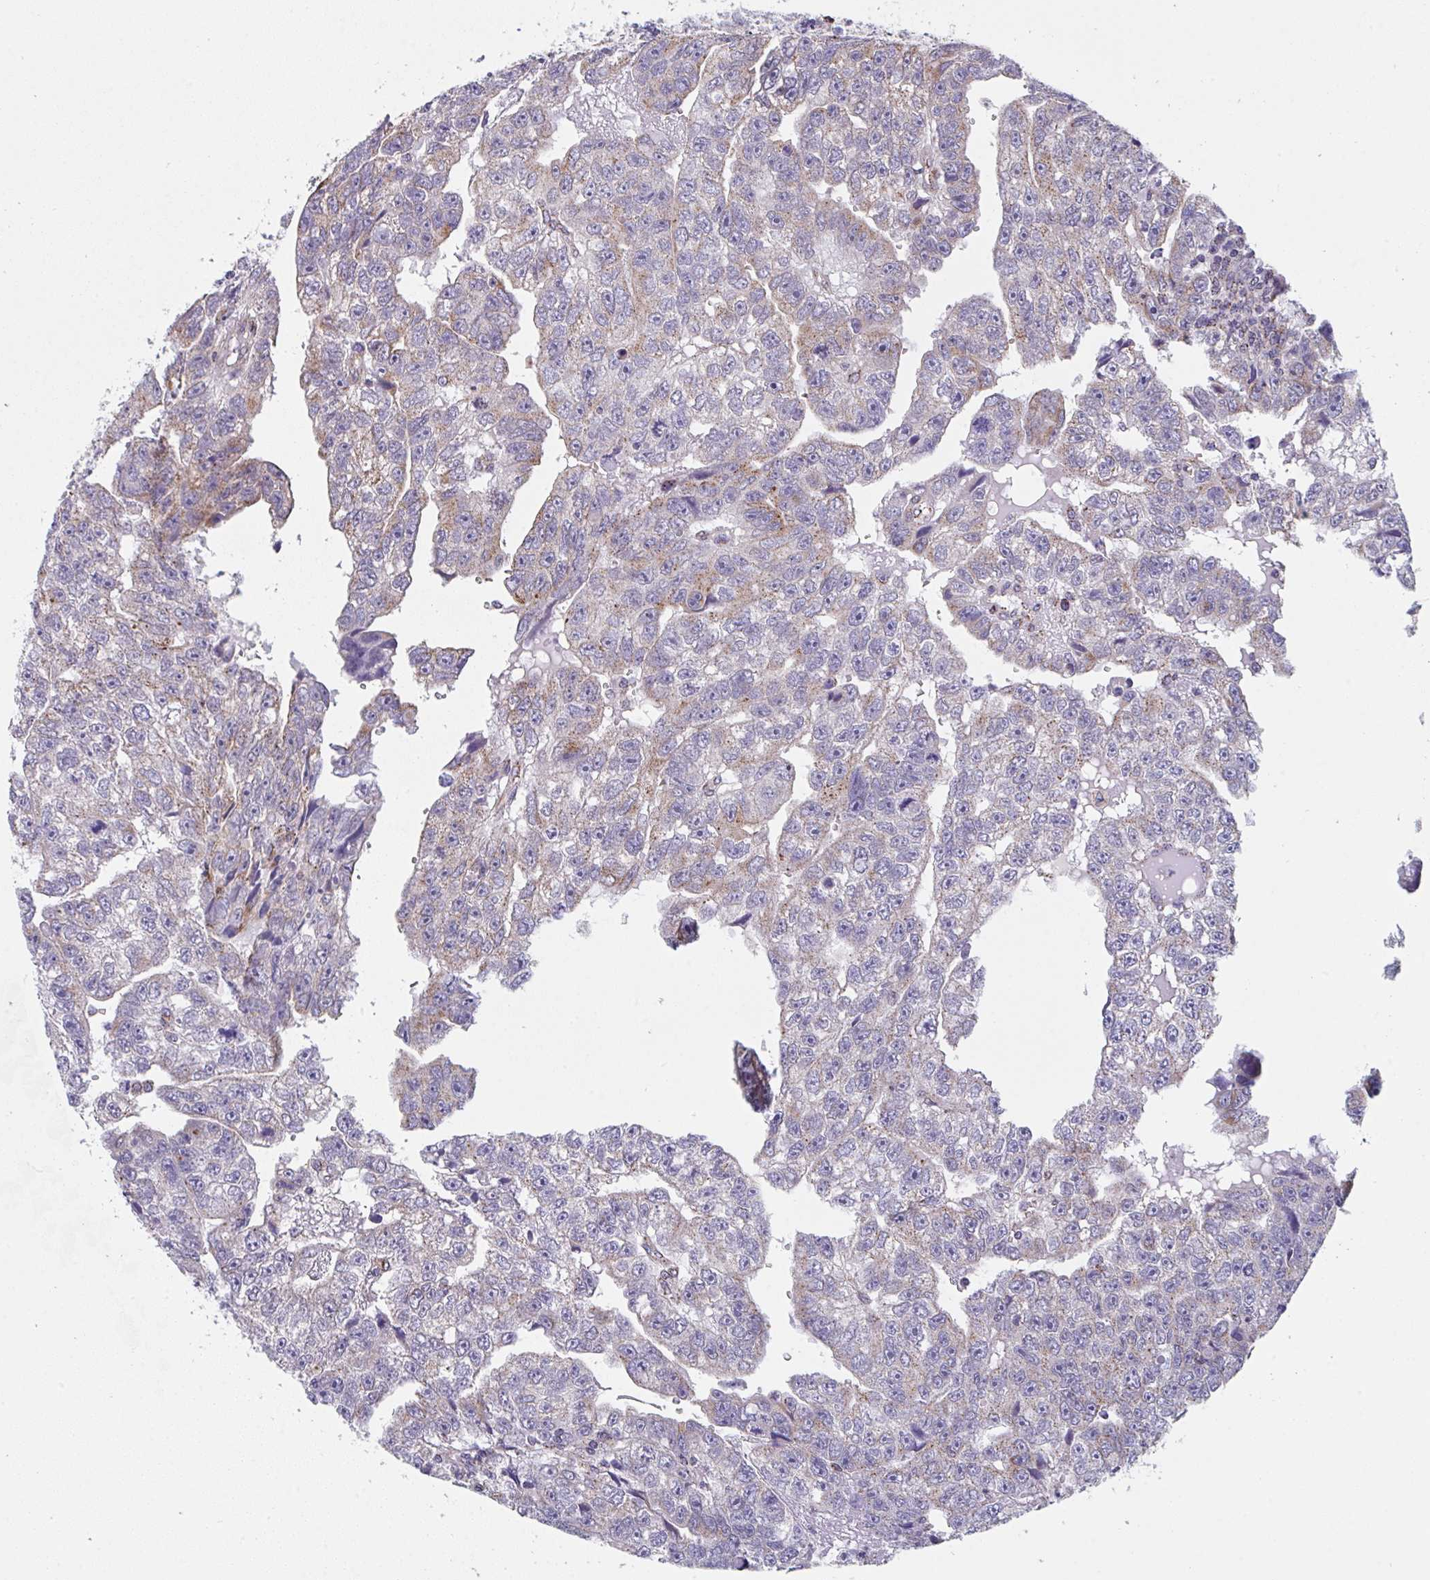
{"staining": {"intensity": "moderate", "quantity": "<25%", "location": "cytoplasmic/membranous"}, "tissue": "testis cancer", "cell_type": "Tumor cells", "image_type": "cancer", "snomed": [{"axis": "morphology", "description": "Carcinoma, Embryonal, NOS"}, {"axis": "topography", "description": "Testis"}], "caption": "There is low levels of moderate cytoplasmic/membranous expression in tumor cells of testis embryonal carcinoma, as demonstrated by immunohistochemical staining (brown color).", "gene": "PROSER3", "patient": {"sex": "male", "age": 20}}